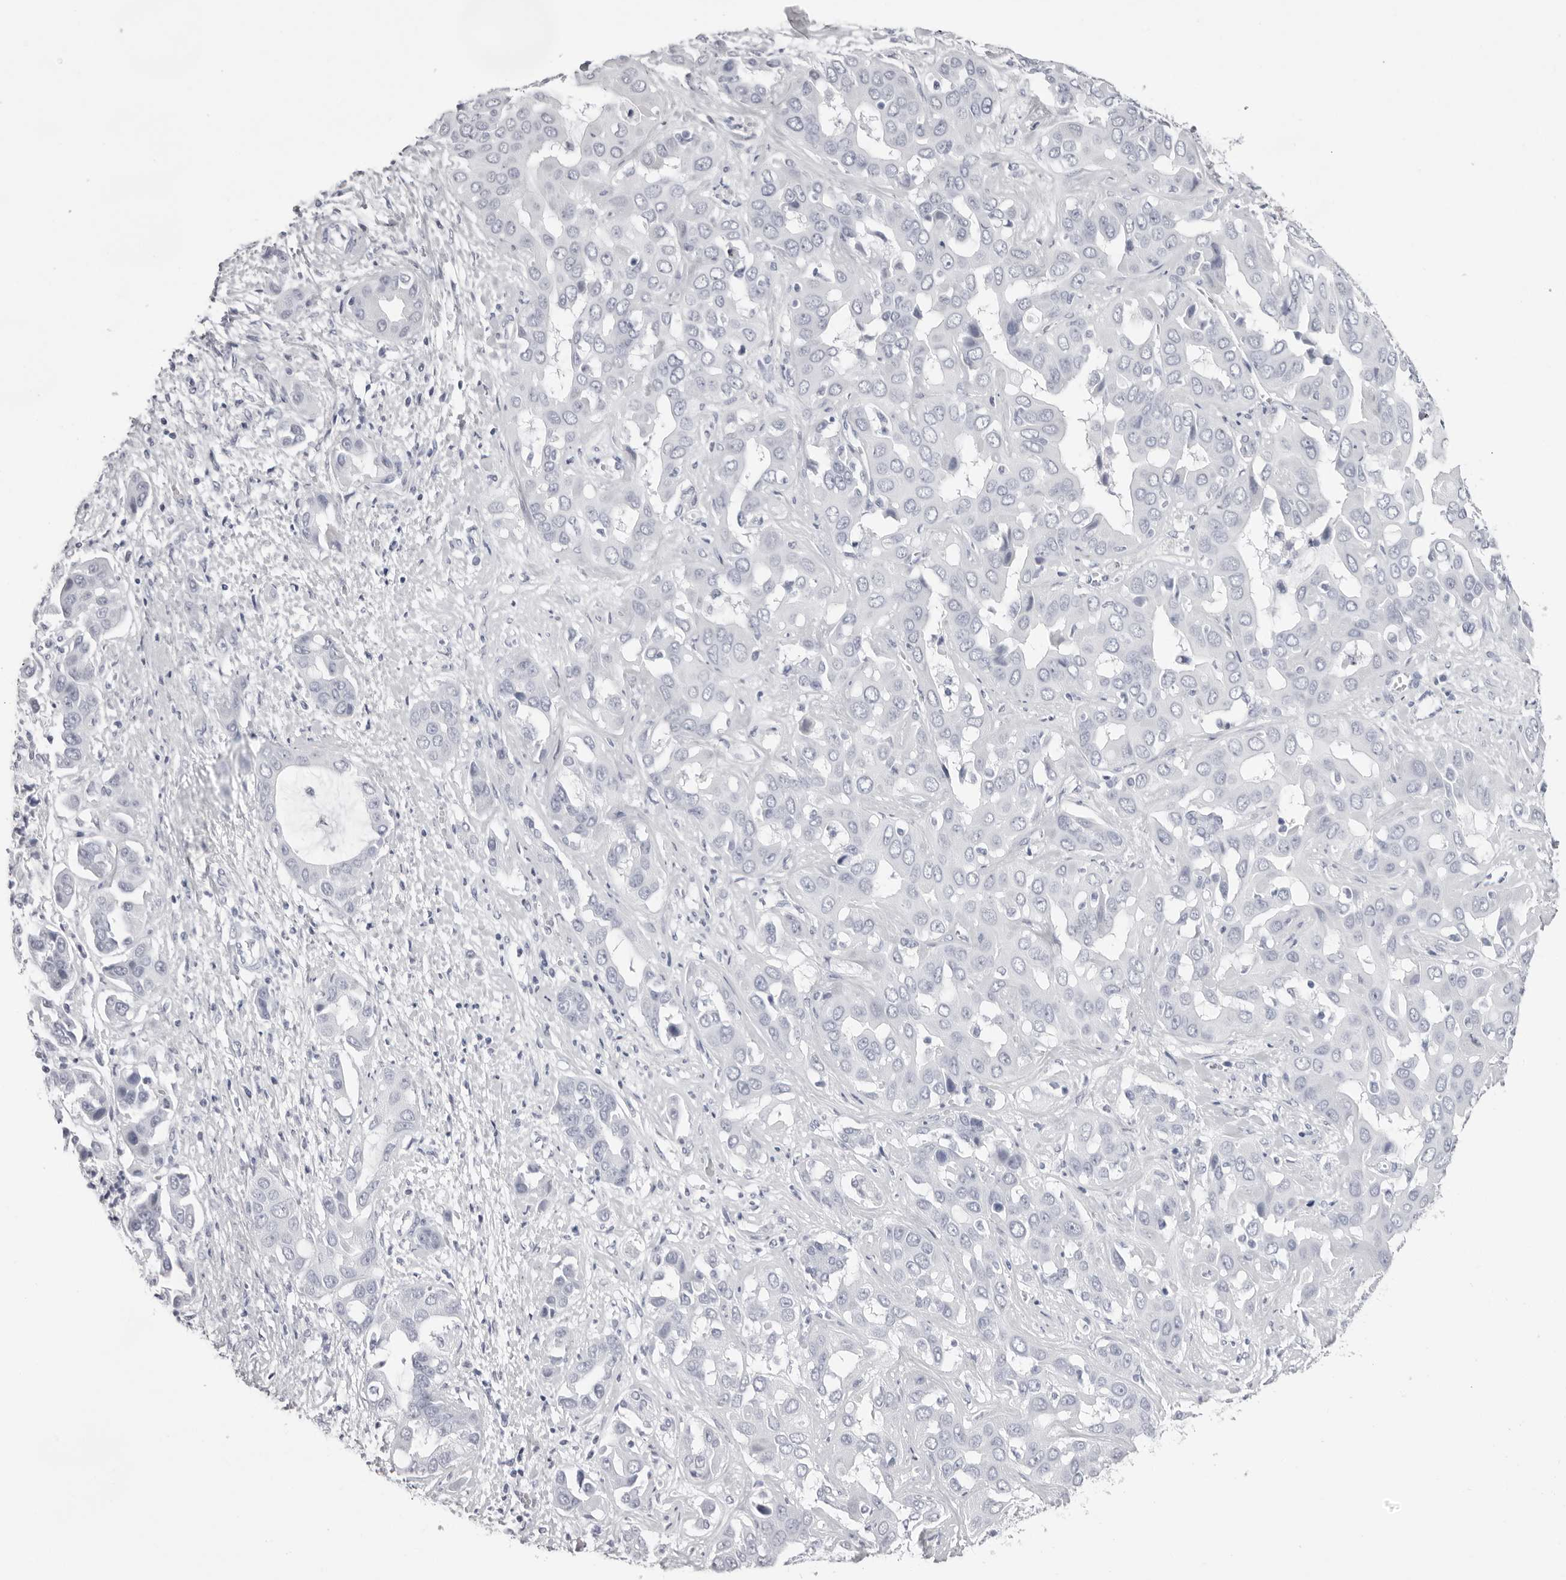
{"staining": {"intensity": "negative", "quantity": "none", "location": "none"}, "tissue": "liver cancer", "cell_type": "Tumor cells", "image_type": "cancer", "snomed": [{"axis": "morphology", "description": "Cholangiocarcinoma"}, {"axis": "topography", "description": "Liver"}], "caption": "IHC histopathology image of liver cancer (cholangiocarcinoma) stained for a protein (brown), which shows no positivity in tumor cells.", "gene": "TMOD4", "patient": {"sex": "female", "age": 52}}